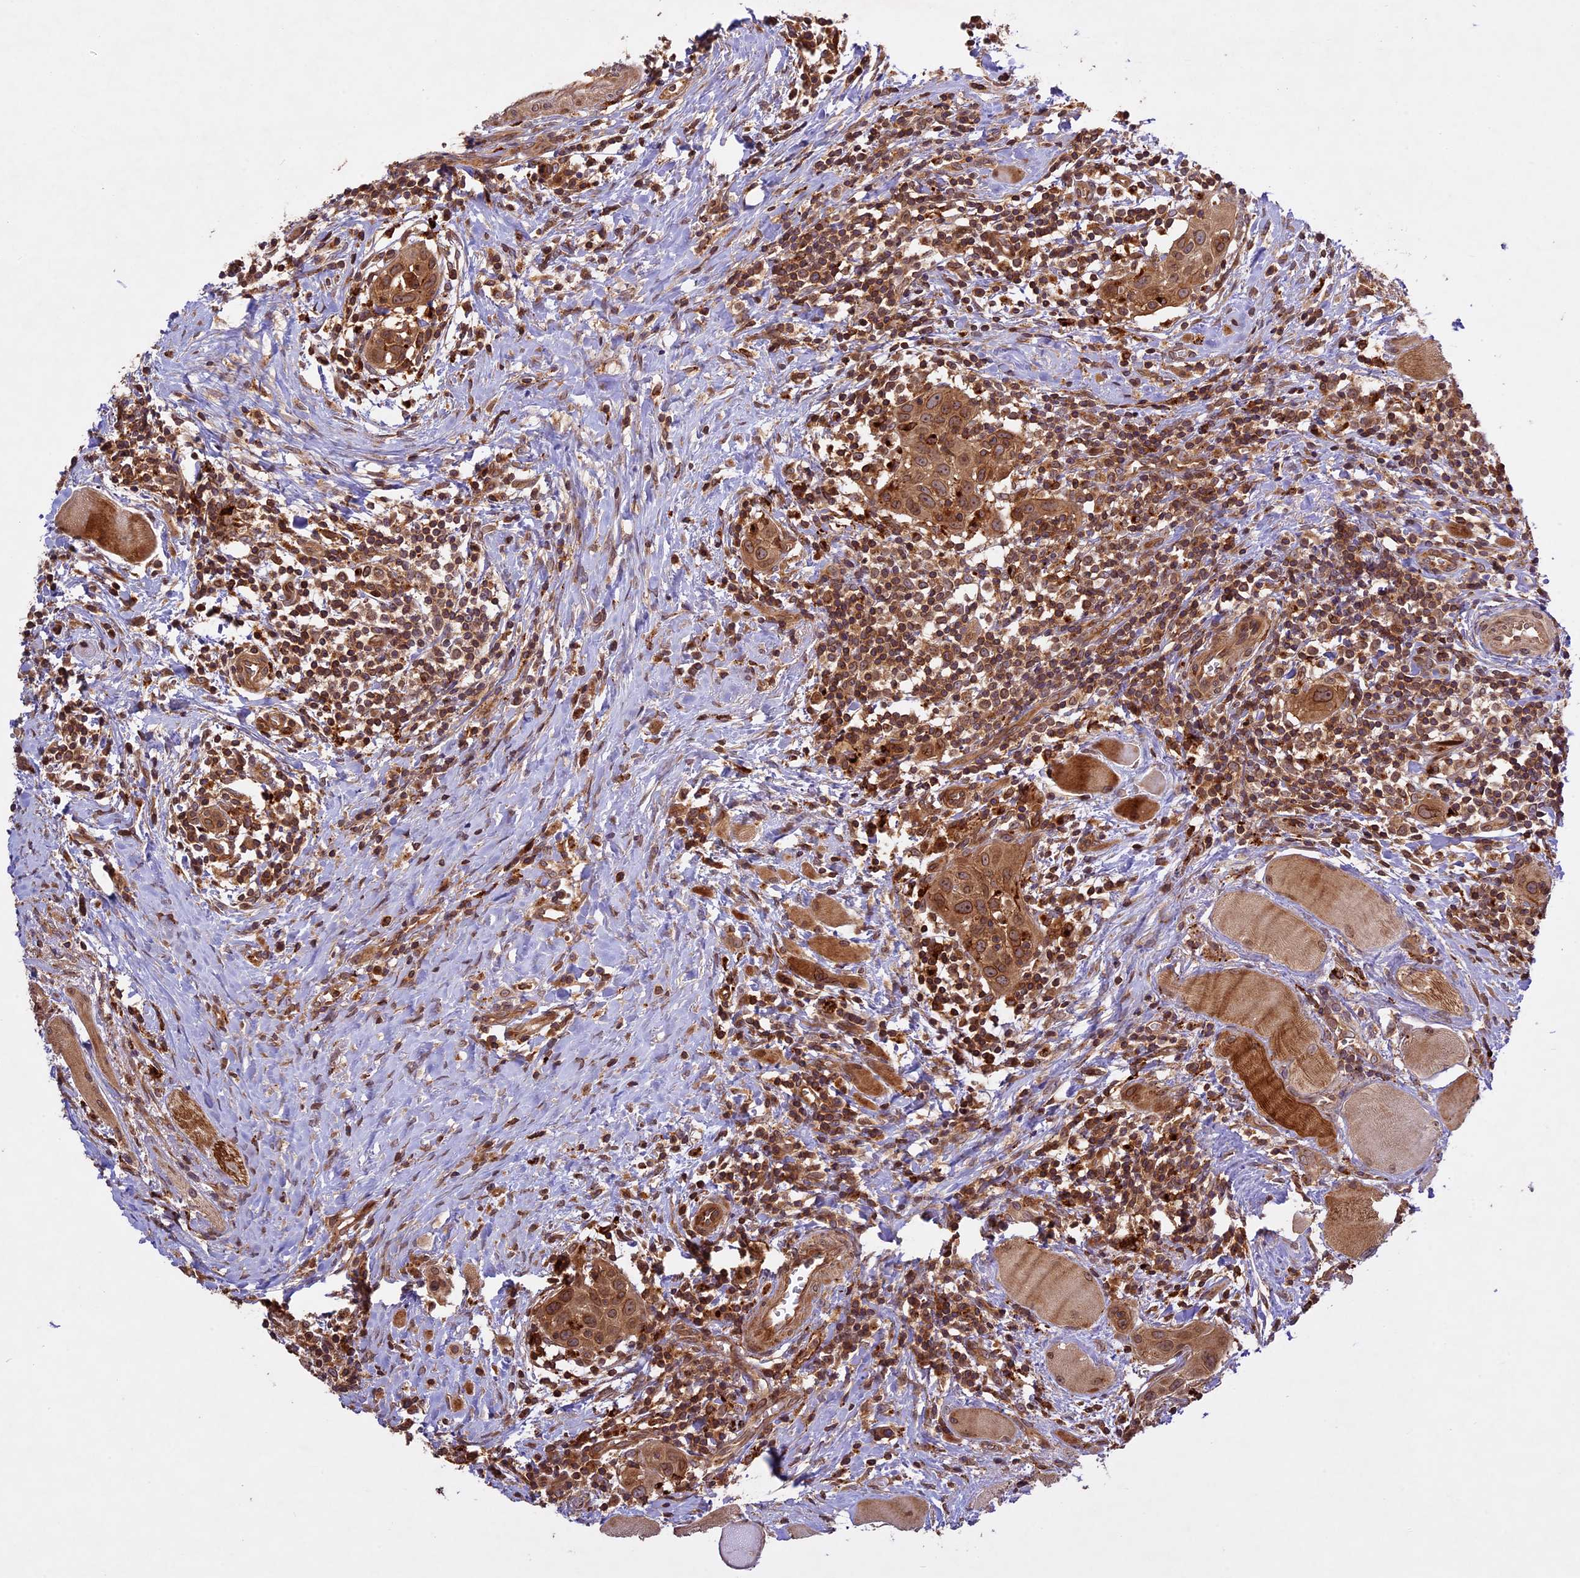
{"staining": {"intensity": "moderate", "quantity": ">75%", "location": "cytoplasmic/membranous,nuclear"}, "tissue": "head and neck cancer", "cell_type": "Tumor cells", "image_type": "cancer", "snomed": [{"axis": "morphology", "description": "Squamous cell carcinoma, NOS"}, {"axis": "topography", "description": "Oral tissue"}, {"axis": "topography", "description": "Head-Neck"}], "caption": "High-power microscopy captured an IHC photomicrograph of head and neck squamous cell carcinoma, revealing moderate cytoplasmic/membranous and nuclear expression in approximately >75% of tumor cells.", "gene": "DGKH", "patient": {"sex": "female", "age": 50}}